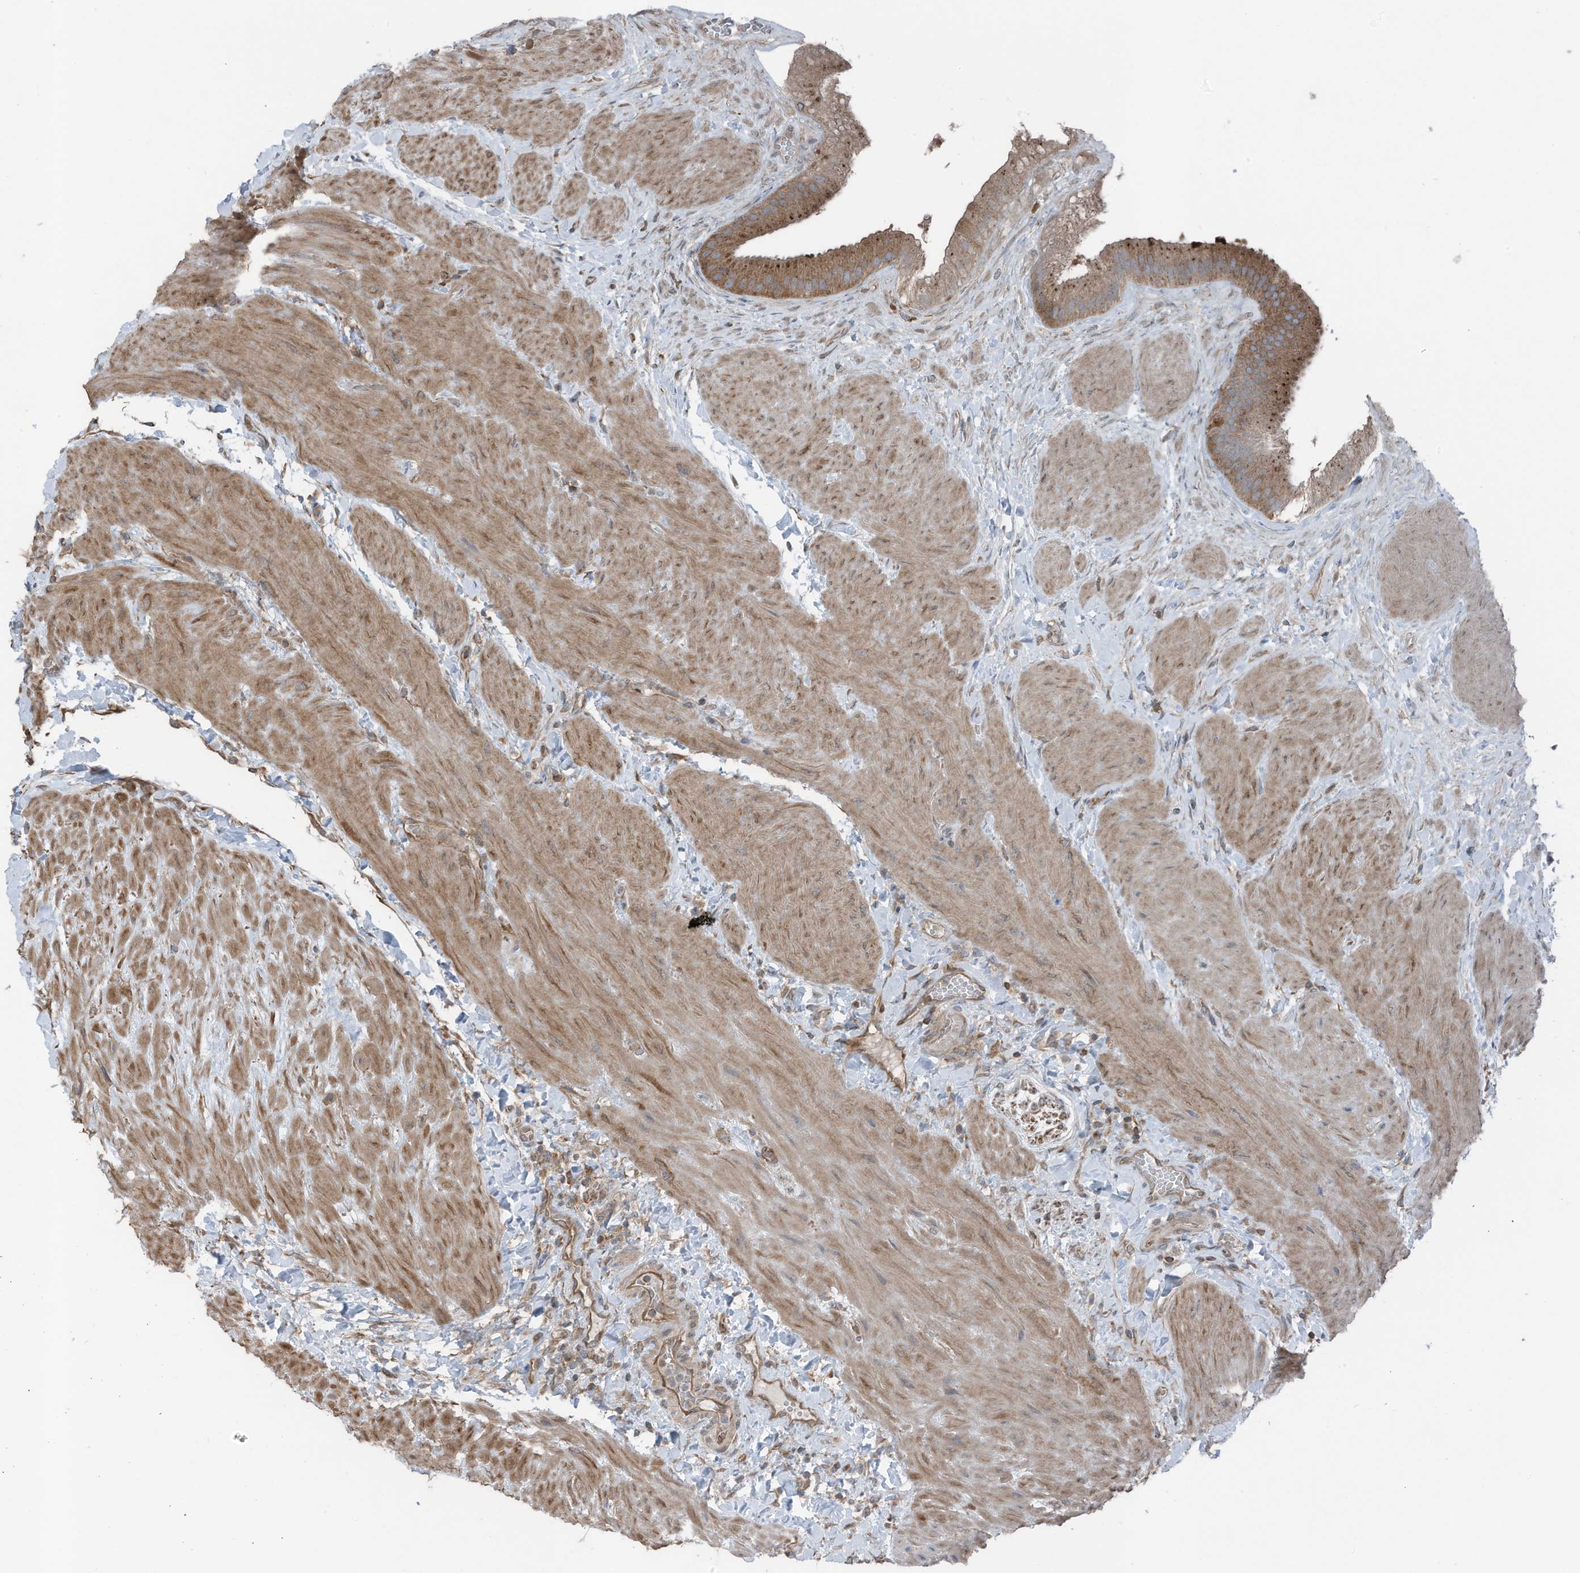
{"staining": {"intensity": "moderate", "quantity": ">75%", "location": "cytoplasmic/membranous"}, "tissue": "gallbladder", "cell_type": "Glandular cells", "image_type": "normal", "snomed": [{"axis": "morphology", "description": "Normal tissue, NOS"}, {"axis": "topography", "description": "Gallbladder"}], "caption": "IHC histopathology image of unremarkable human gallbladder stained for a protein (brown), which shows medium levels of moderate cytoplasmic/membranous positivity in about >75% of glandular cells.", "gene": "TXNDC9", "patient": {"sex": "male", "age": 55}}